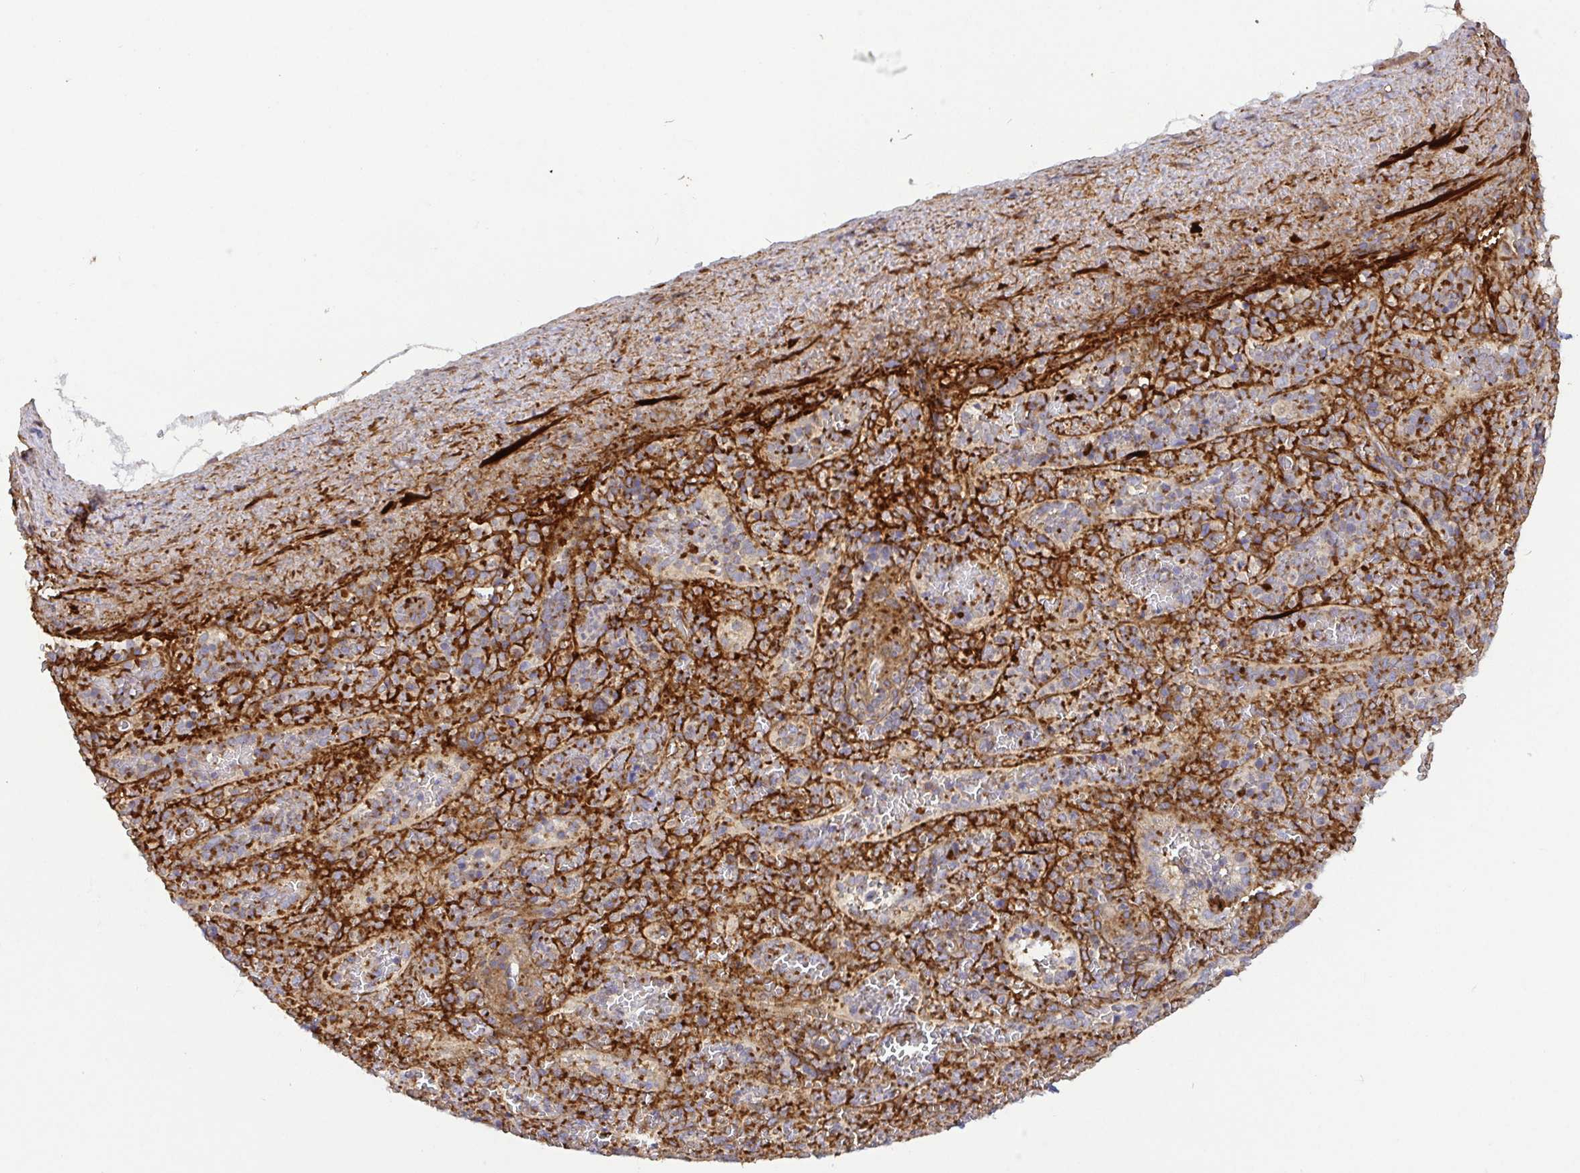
{"staining": {"intensity": "moderate", "quantity": "<25%", "location": "cytoplasmic/membranous"}, "tissue": "spleen", "cell_type": "Cells in red pulp", "image_type": "normal", "snomed": [{"axis": "morphology", "description": "Normal tissue, NOS"}, {"axis": "topography", "description": "Spleen"}], "caption": "Spleen was stained to show a protein in brown. There is low levels of moderate cytoplasmic/membranous staining in approximately <25% of cells in red pulp. (DAB IHC with brightfield microscopy, high magnification).", "gene": "TM9SF4", "patient": {"sex": "female", "age": 50}}